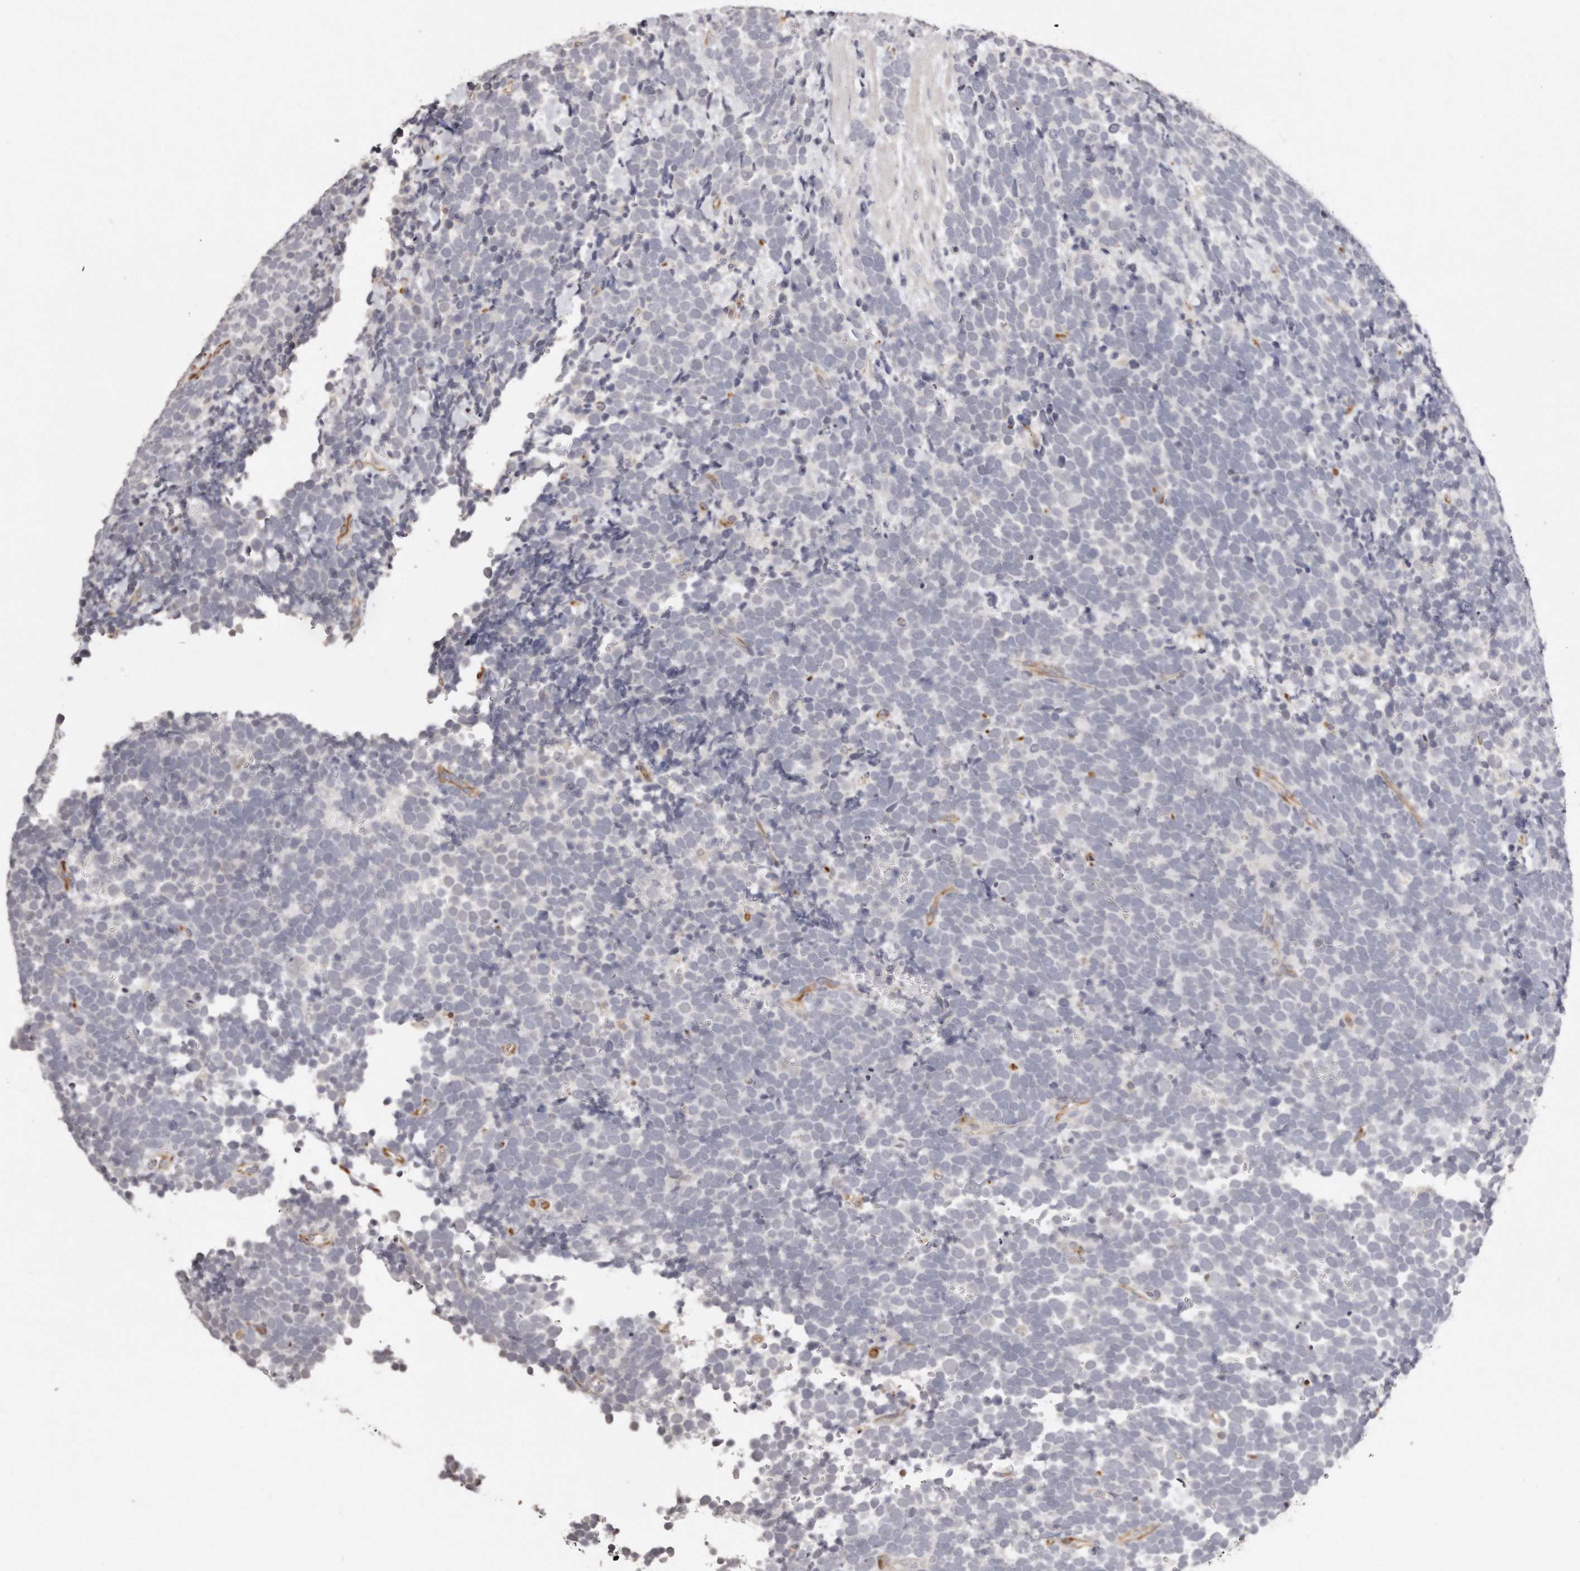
{"staining": {"intensity": "negative", "quantity": "none", "location": "none"}, "tissue": "urothelial cancer", "cell_type": "Tumor cells", "image_type": "cancer", "snomed": [{"axis": "morphology", "description": "Urothelial carcinoma, High grade"}, {"axis": "topography", "description": "Urinary bladder"}], "caption": "Urothelial carcinoma (high-grade) was stained to show a protein in brown. There is no significant staining in tumor cells.", "gene": "ZYG11A", "patient": {"sex": "female", "age": 82}}